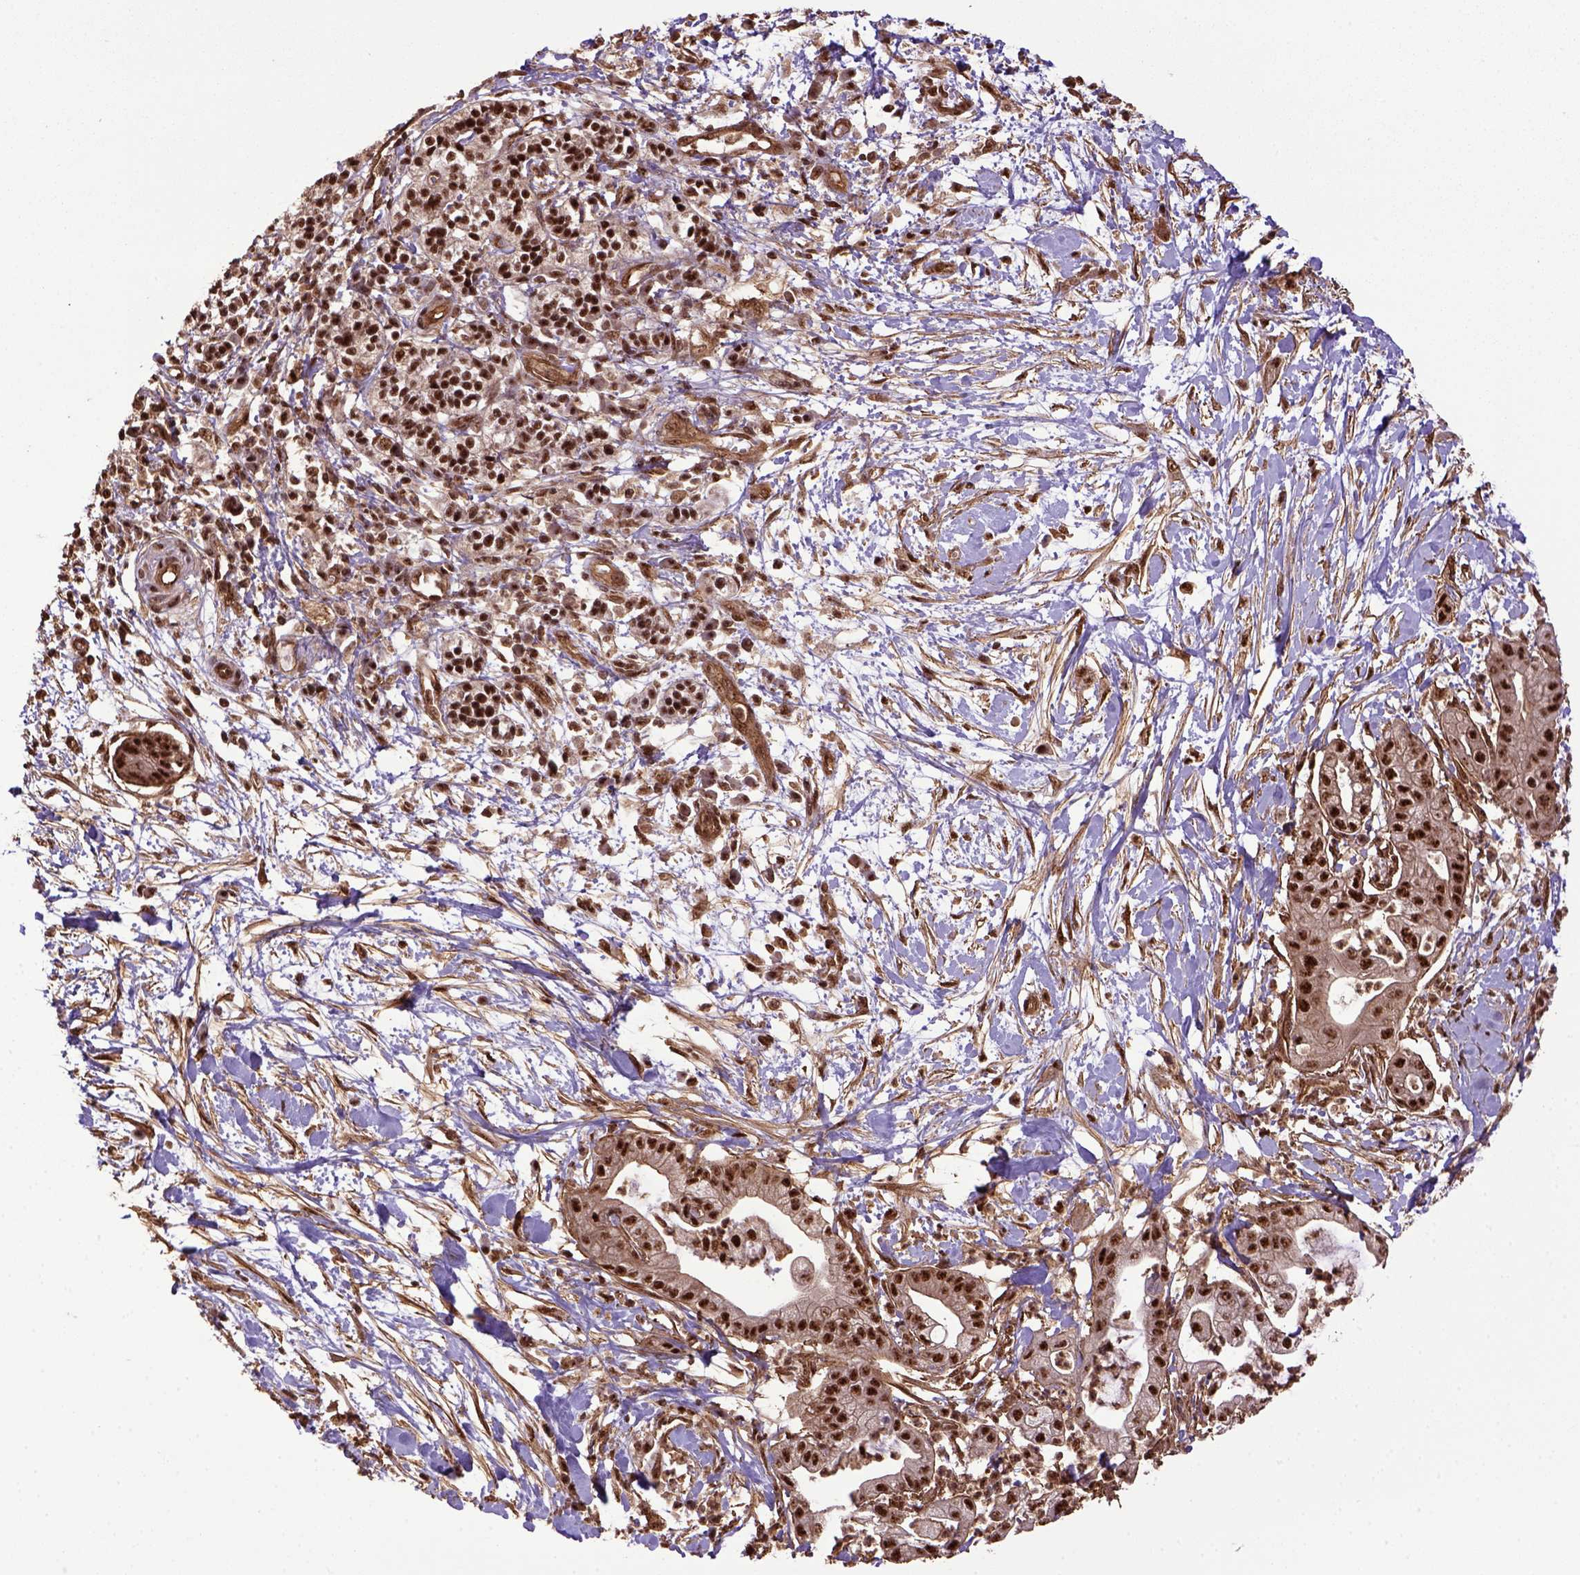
{"staining": {"intensity": "strong", "quantity": ">75%", "location": "nuclear"}, "tissue": "pancreatic cancer", "cell_type": "Tumor cells", "image_type": "cancer", "snomed": [{"axis": "morphology", "description": "Normal tissue, NOS"}, {"axis": "morphology", "description": "Adenocarcinoma, NOS"}, {"axis": "topography", "description": "Lymph node"}, {"axis": "topography", "description": "Pancreas"}], "caption": "Human pancreatic cancer stained with a brown dye exhibits strong nuclear positive staining in approximately >75% of tumor cells.", "gene": "PPIG", "patient": {"sex": "female", "age": 58}}